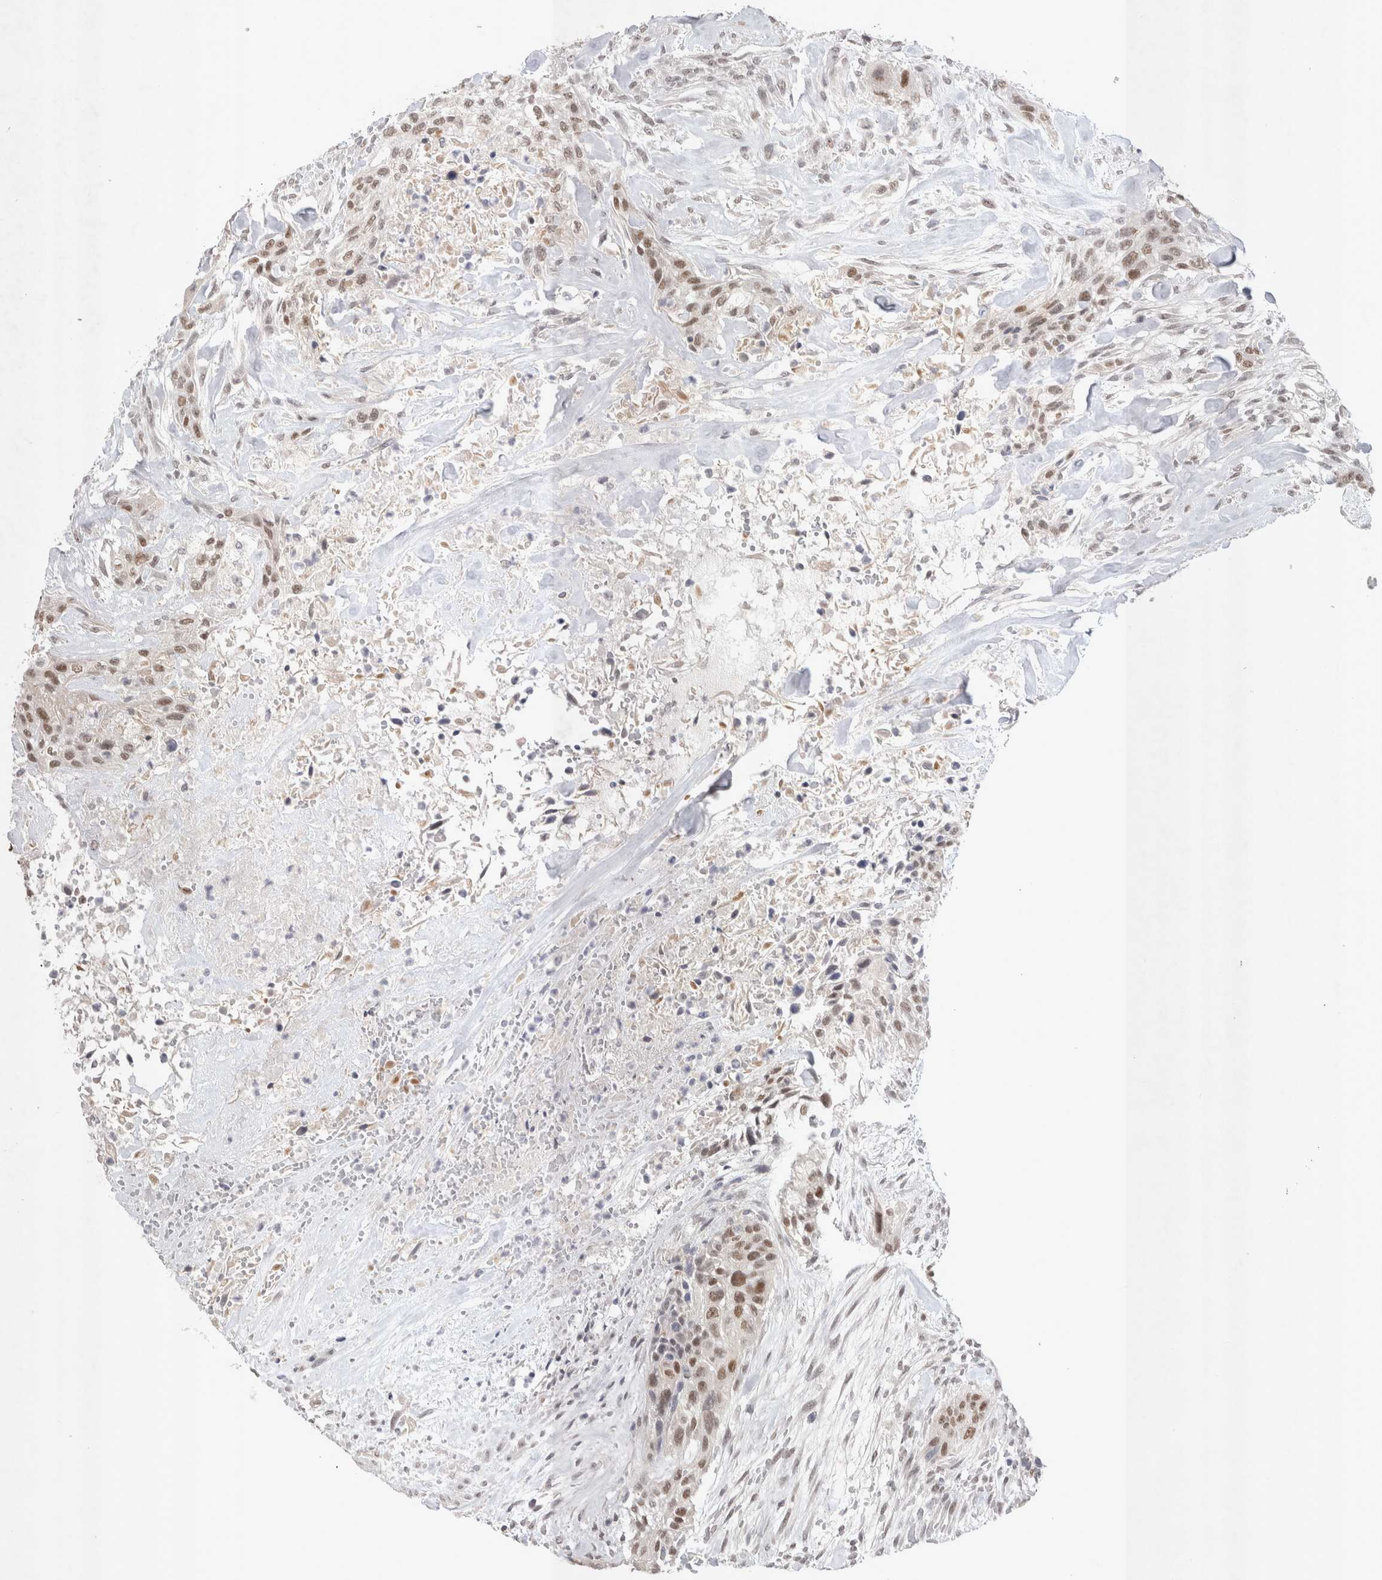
{"staining": {"intensity": "moderate", "quantity": ">75%", "location": "nuclear"}, "tissue": "urothelial cancer", "cell_type": "Tumor cells", "image_type": "cancer", "snomed": [{"axis": "morphology", "description": "Urothelial carcinoma, High grade"}, {"axis": "topography", "description": "Urinary bladder"}], "caption": "Immunohistochemical staining of human urothelial carcinoma (high-grade) demonstrates moderate nuclear protein staining in approximately >75% of tumor cells.", "gene": "RECQL4", "patient": {"sex": "male", "age": 35}}